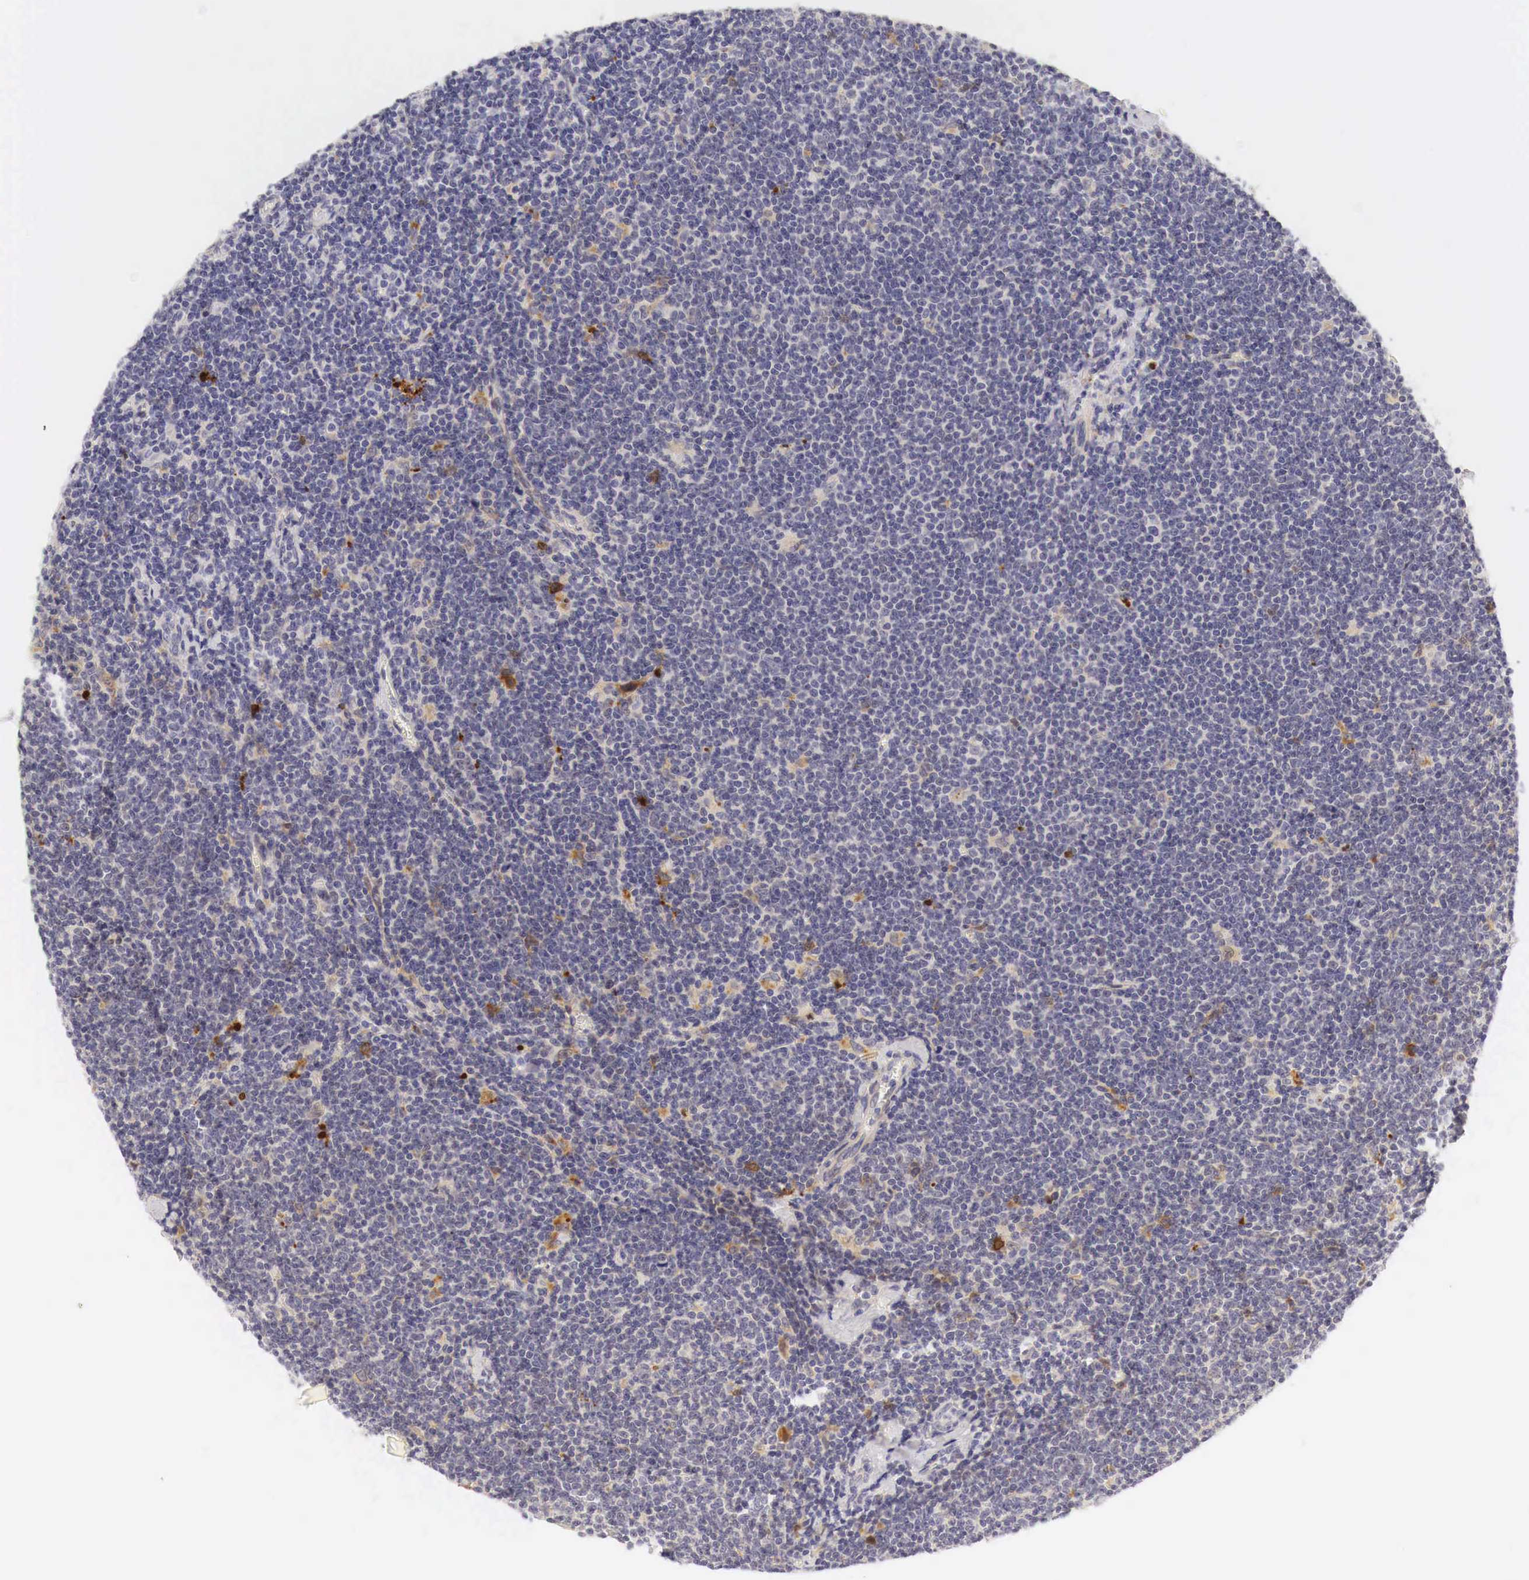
{"staining": {"intensity": "weak", "quantity": "<25%", "location": "nuclear"}, "tissue": "lymphoma", "cell_type": "Tumor cells", "image_type": "cancer", "snomed": [{"axis": "morphology", "description": "Malignant lymphoma, non-Hodgkin's type, Low grade"}, {"axis": "topography", "description": "Lymph node"}], "caption": "Lymphoma stained for a protein using IHC reveals no staining tumor cells.", "gene": "CASP3", "patient": {"sex": "male", "age": 65}}